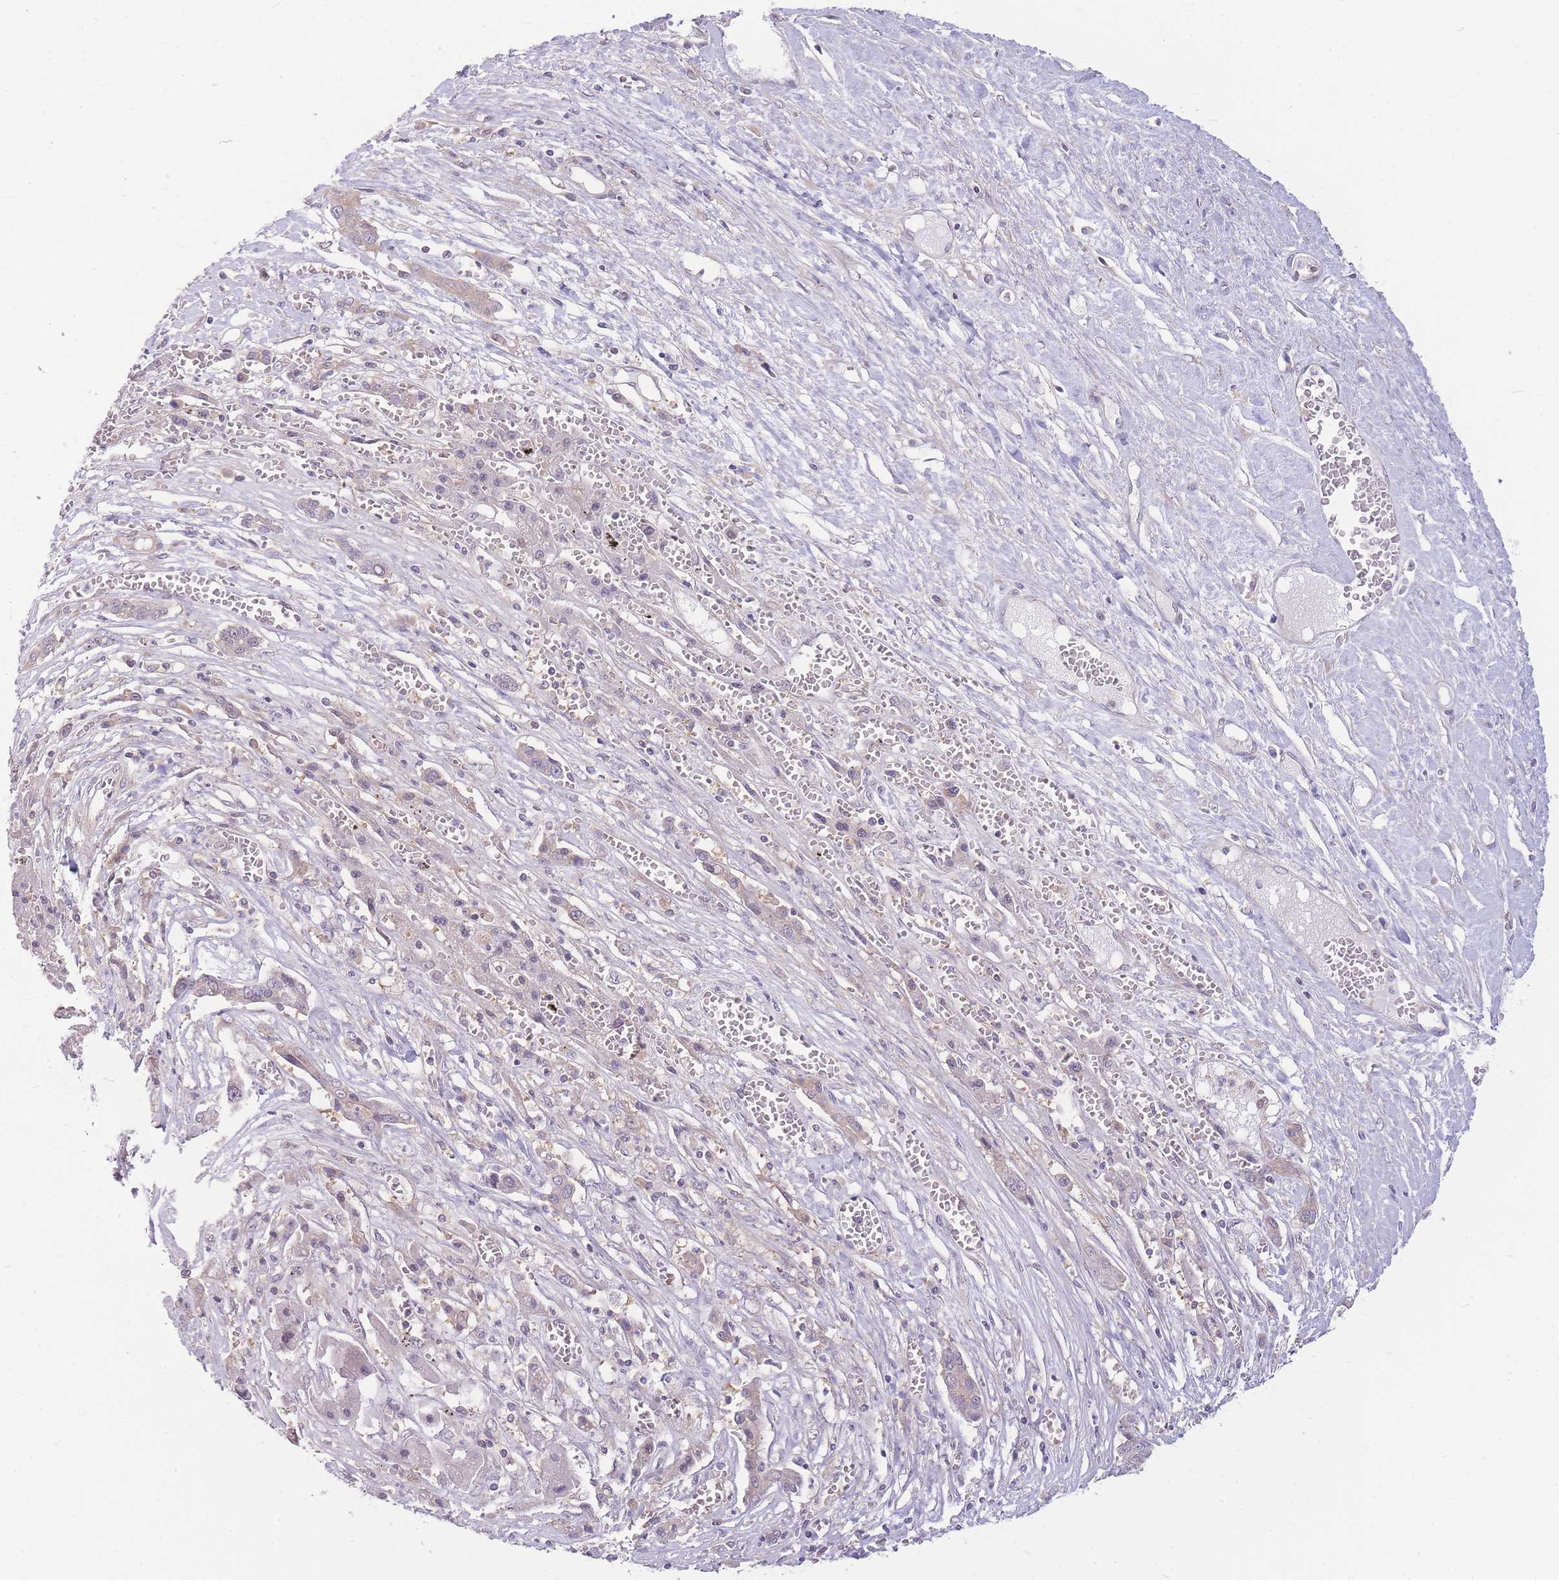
{"staining": {"intensity": "weak", "quantity": "25%-75%", "location": "cytoplasmic/membranous"}, "tissue": "liver cancer", "cell_type": "Tumor cells", "image_type": "cancer", "snomed": [{"axis": "morphology", "description": "Cholangiocarcinoma"}, {"axis": "topography", "description": "Liver"}], "caption": "The immunohistochemical stain shows weak cytoplasmic/membranous expression in tumor cells of liver cancer (cholangiocarcinoma) tissue.", "gene": "PFDN6", "patient": {"sex": "male", "age": 67}}